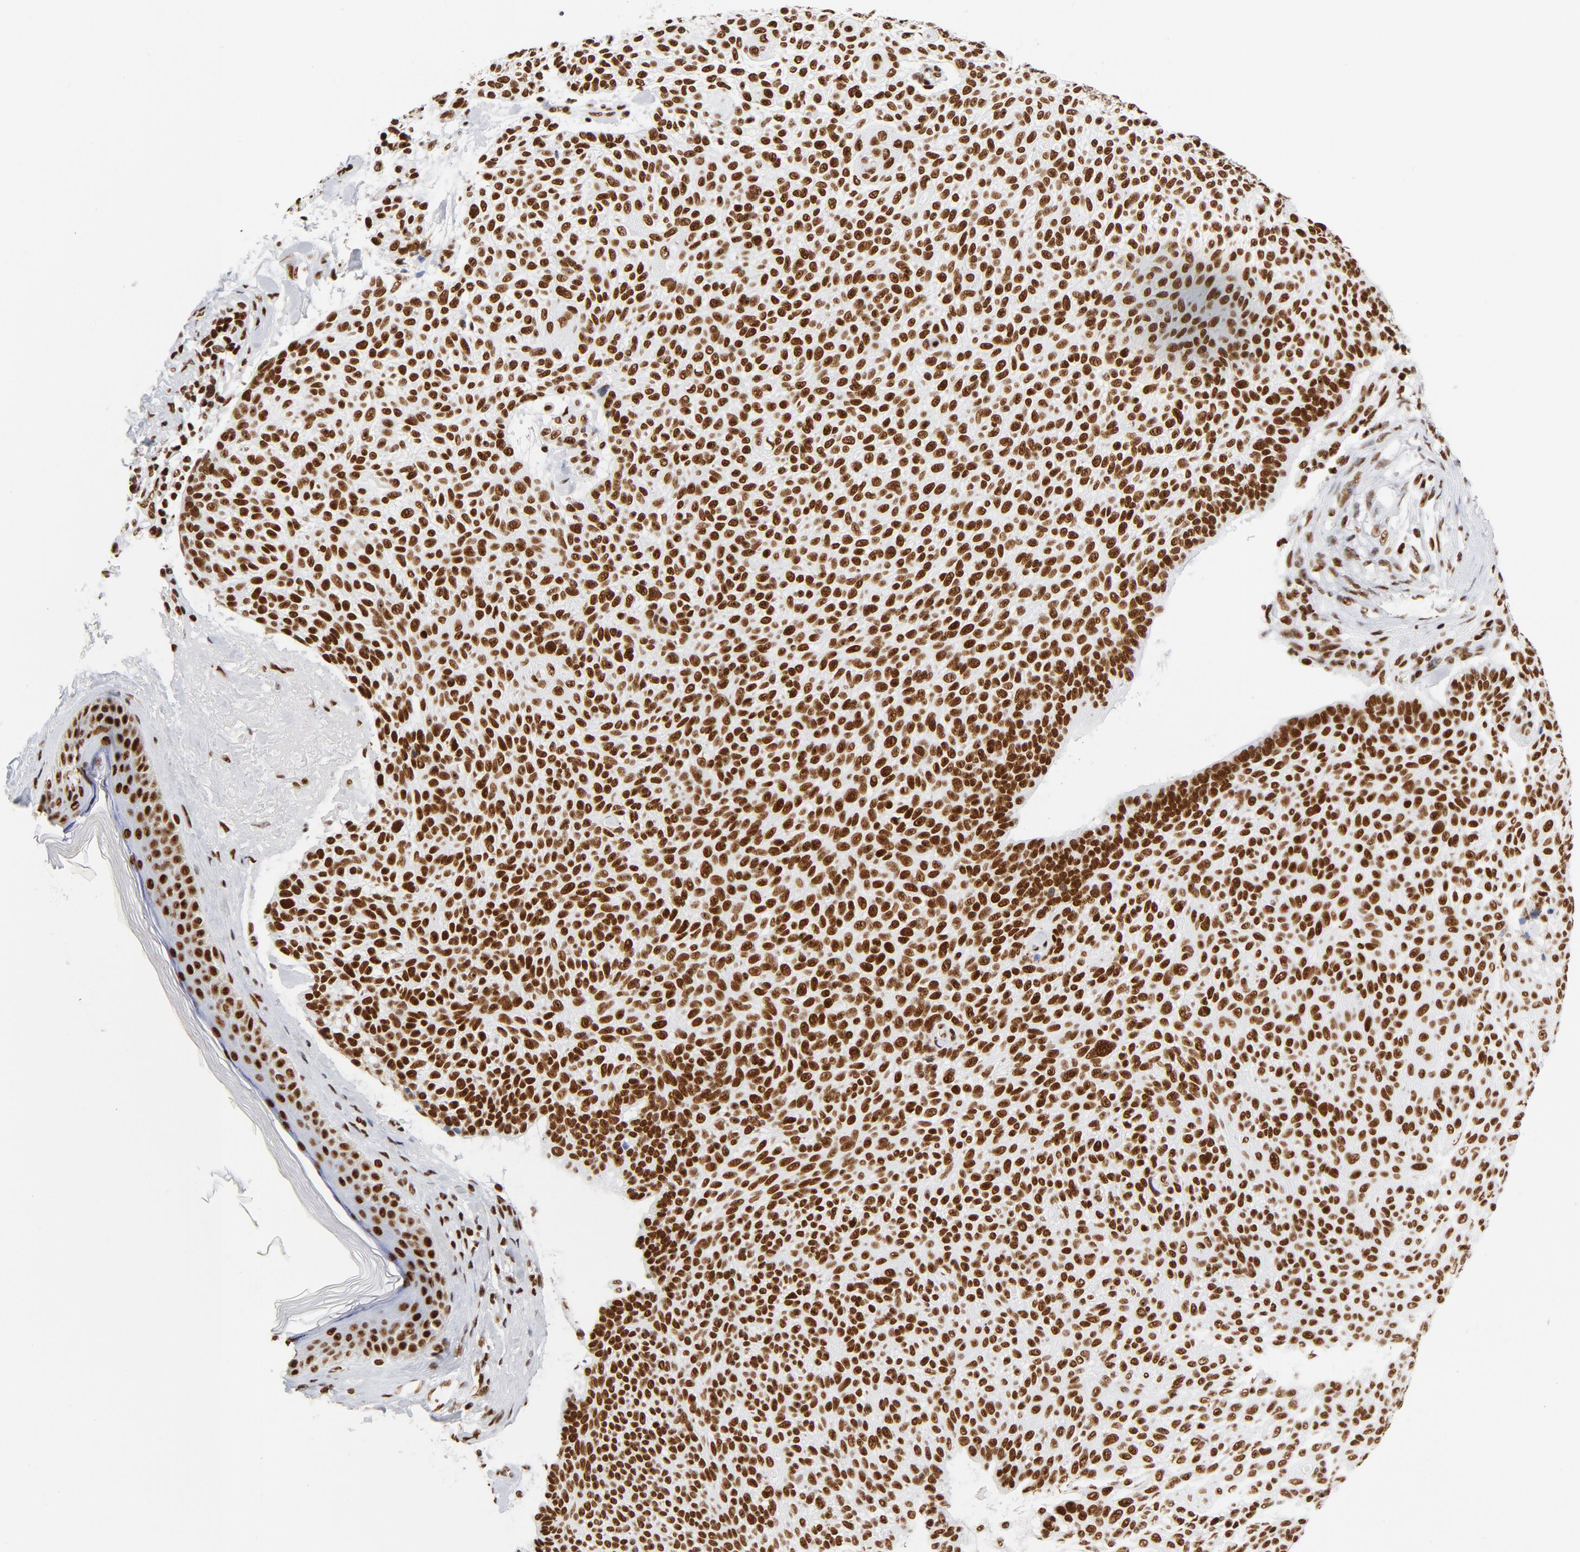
{"staining": {"intensity": "strong", "quantity": ">75%", "location": "nuclear"}, "tissue": "skin cancer", "cell_type": "Tumor cells", "image_type": "cancer", "snomed": [{"axis": "morphology", "description": "Normal tissue, NOS"}, {"axis": "morphology", "description": "Basal cell carcinoma"}, {"axis": "topography", "description": "Skin"}], "caption": "A brown stain highlights strong nuclear staining of a protein in skin cancer (basal cell carcinoma) tumor cells.", "gene": "XRCC5", "patient": {"sex": "female", "age": 70}}